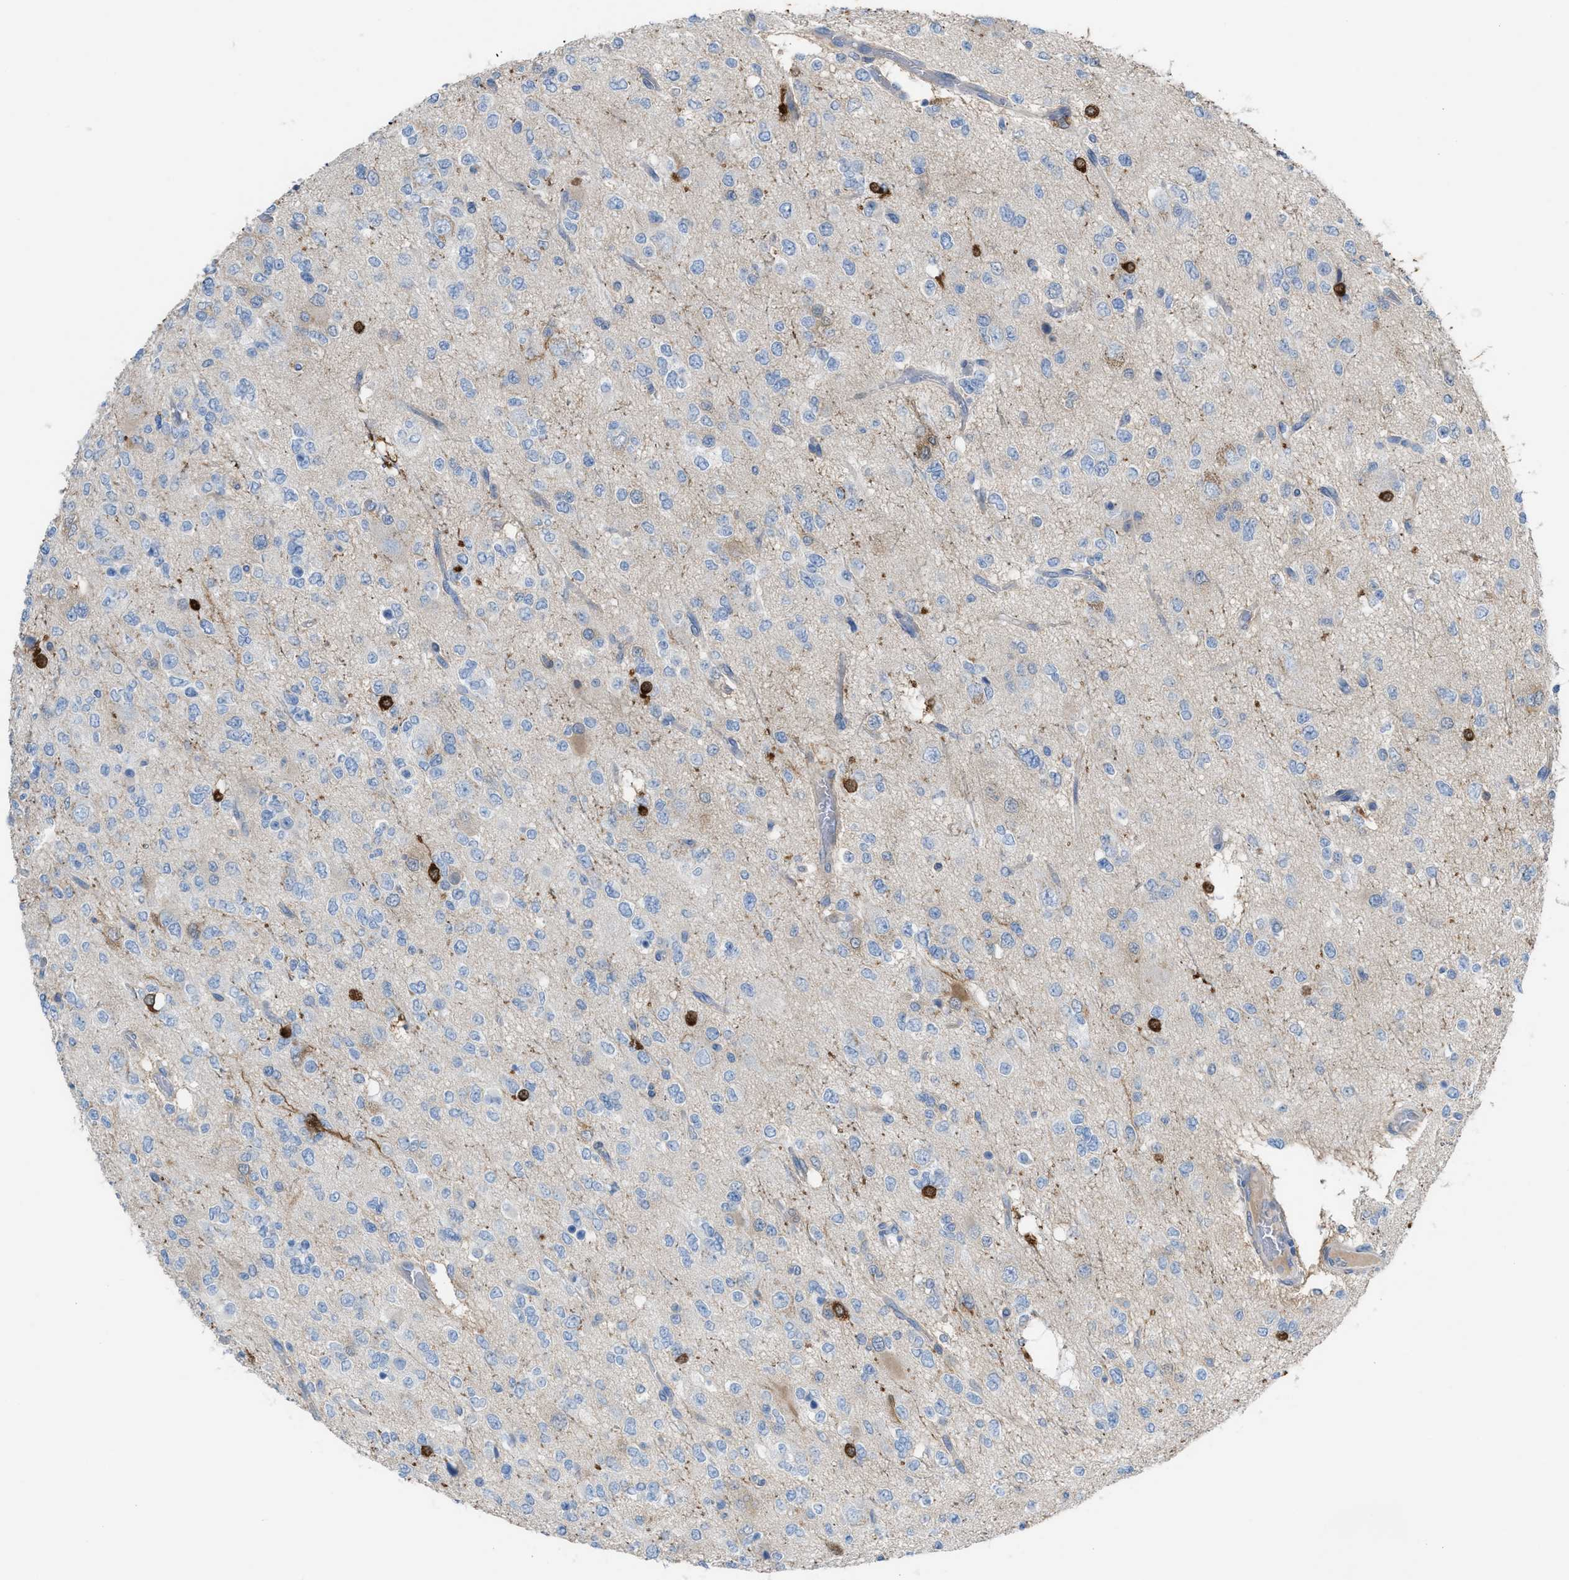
{"staining": {"intensity": "negative", "quantity": "none", "location": "none"}, "tissue": "glioma", "cell_type": "Tumor cells", "image_type": "cancer", "snomed": [{"axis": "morphology", "description": "Glioma, malignant, Low grade"}, {"axis": "topography", "description": "Brain"}], "caption": "DAB (3,3'-diaminobenzidine) immunohistochemical staining of human low-grade glioma (malignant) demonstrates no significant staining in tumor cells. The staining was performed using DAB (3,3'-diaminobenzidine) to visualize the protein expression in brown, while the nuclei were stained in blue with hematoxylin (Magnification: 20x).", "gene": "ASPA", "patient": {"sex": "male", "age": 38}}